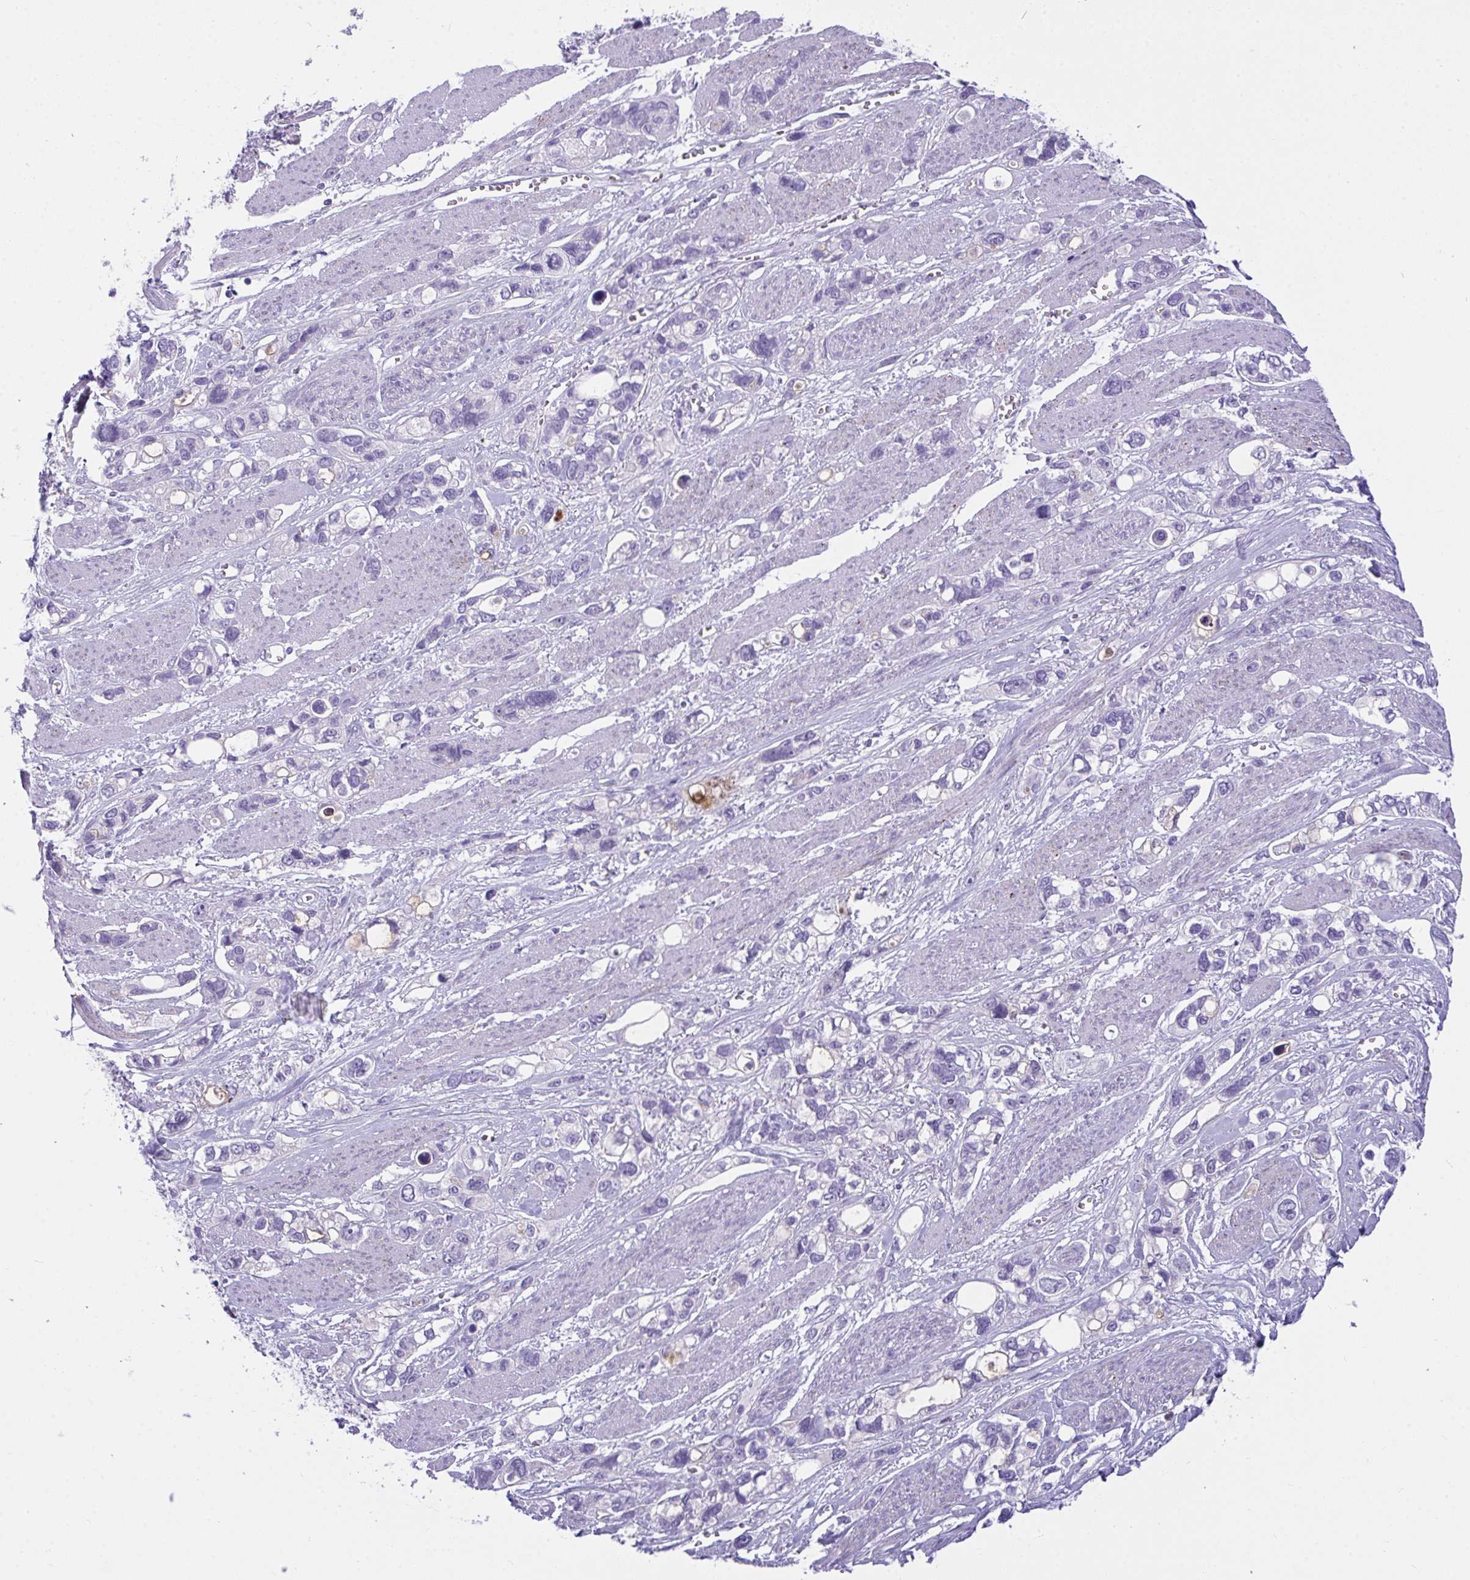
{"staining": {"intensity": "negative", "quantity": "none", "location": "none"}, "tissue": "stomach cancer", "cell_type": "Tumor cells", "image_type": "cancer", "snomed": [{"axis": "morphology", "description": "Adenocarcinoma, NOS"}, {"axis": "topography", "description": "Stomach, upper"}], "caption": "The immunohistochemistry (IHC) photomicrograph has no significant positivity in tumor cells of adenocarcinoma (stomach) tissue.", "gene": "SEMA6B", "patient": {"sex": "female", "age": 81}}